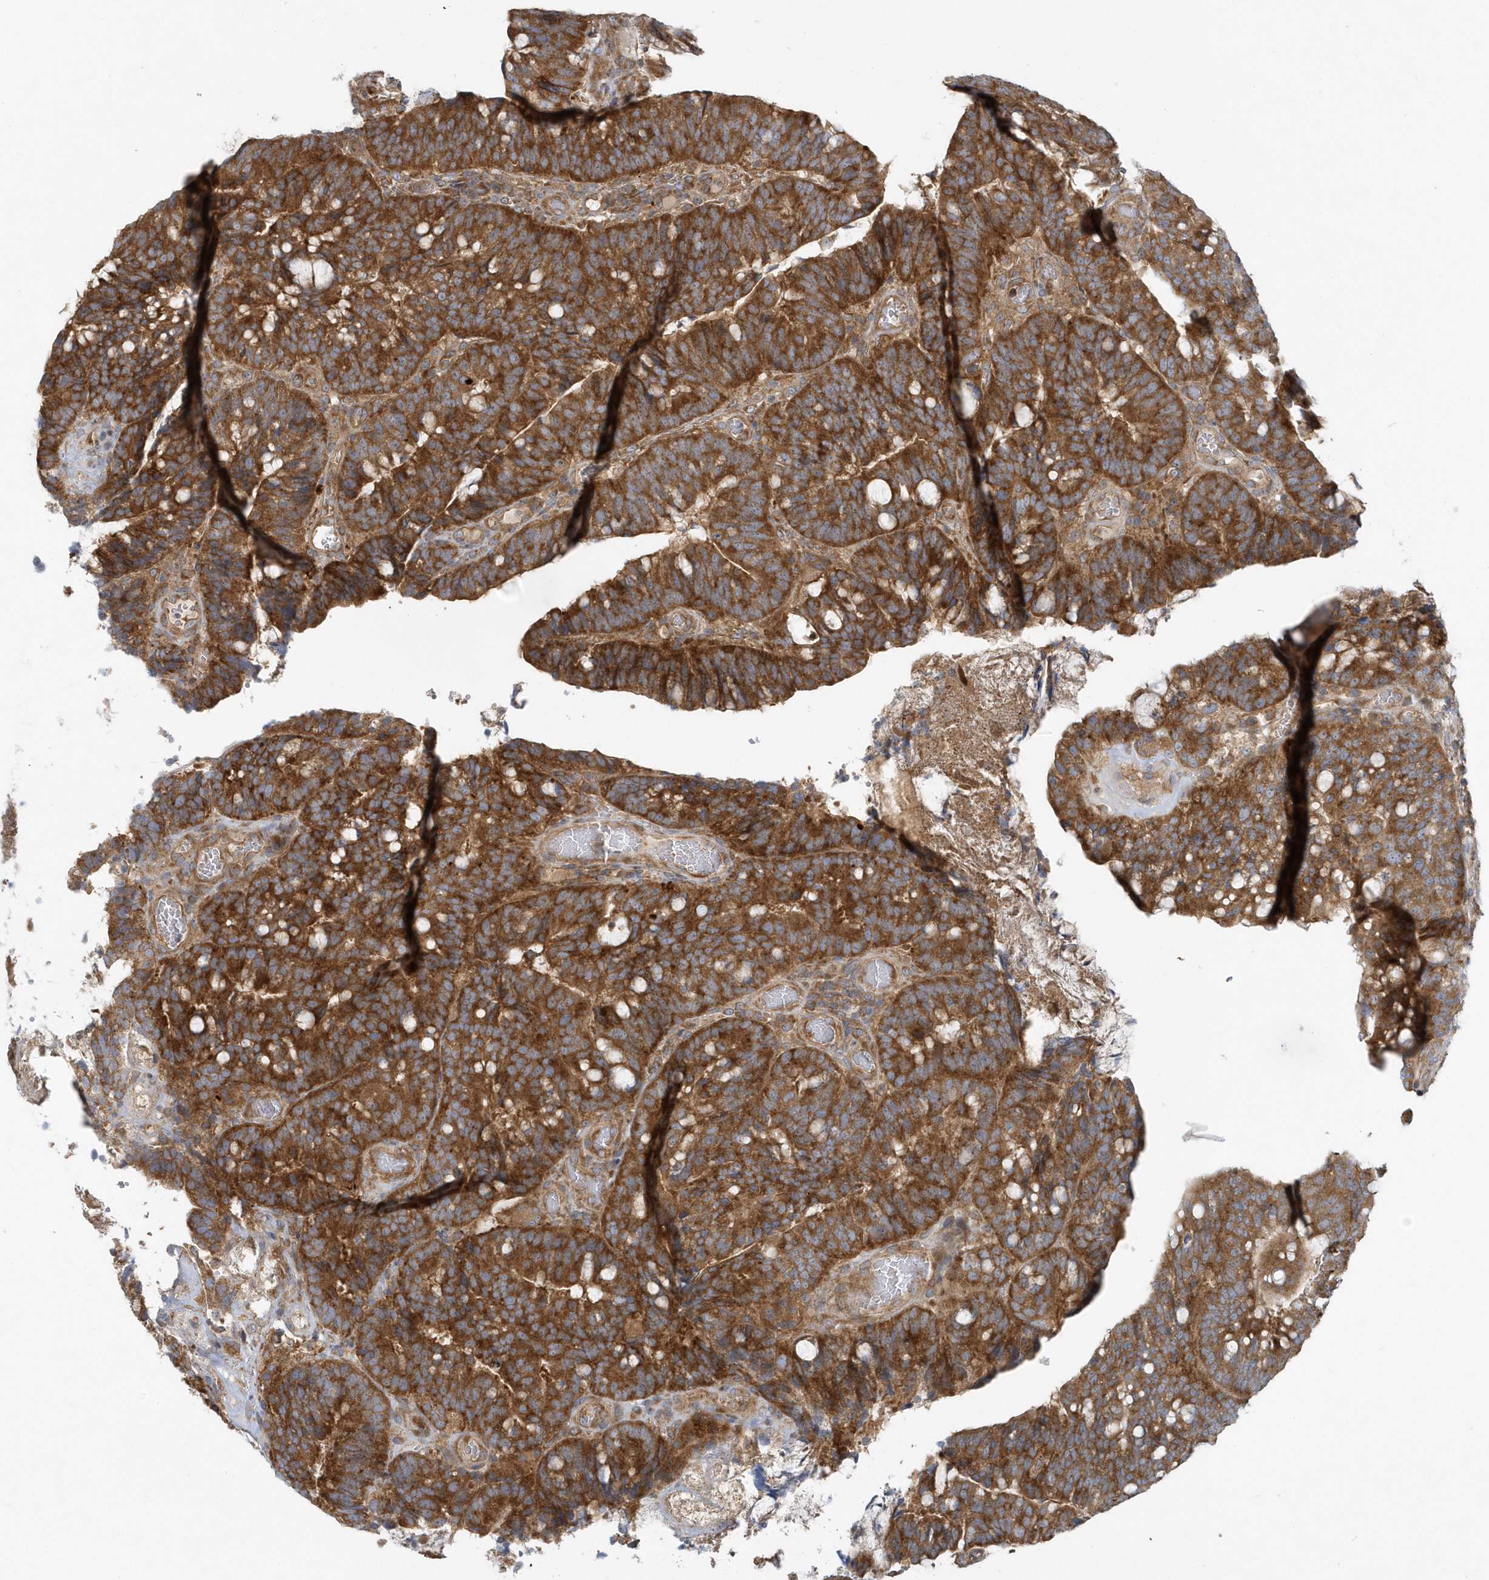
{"staining": {"intensity": "strong", "quantity": ">75%", "location": "cytoplasmic/membranous"}, "tissue": "colorectal cancer", "cell_type": "Tumor cells", "image_type": "cancer", "snomed": [{"axis": "morphology", "description": "Adenocarcinoma, NOS"}, {"axis": "topography", "description": "Colon"}], "caption": "There is high levels of strong cytoplasmic/membranous staining in tumor cells of adenocarcinoma (colorectal), as demonstrated by immunohistochemical staining (brown color).", "gene": "CNOT10", "patient": {"sex": "female", "age": 66}}